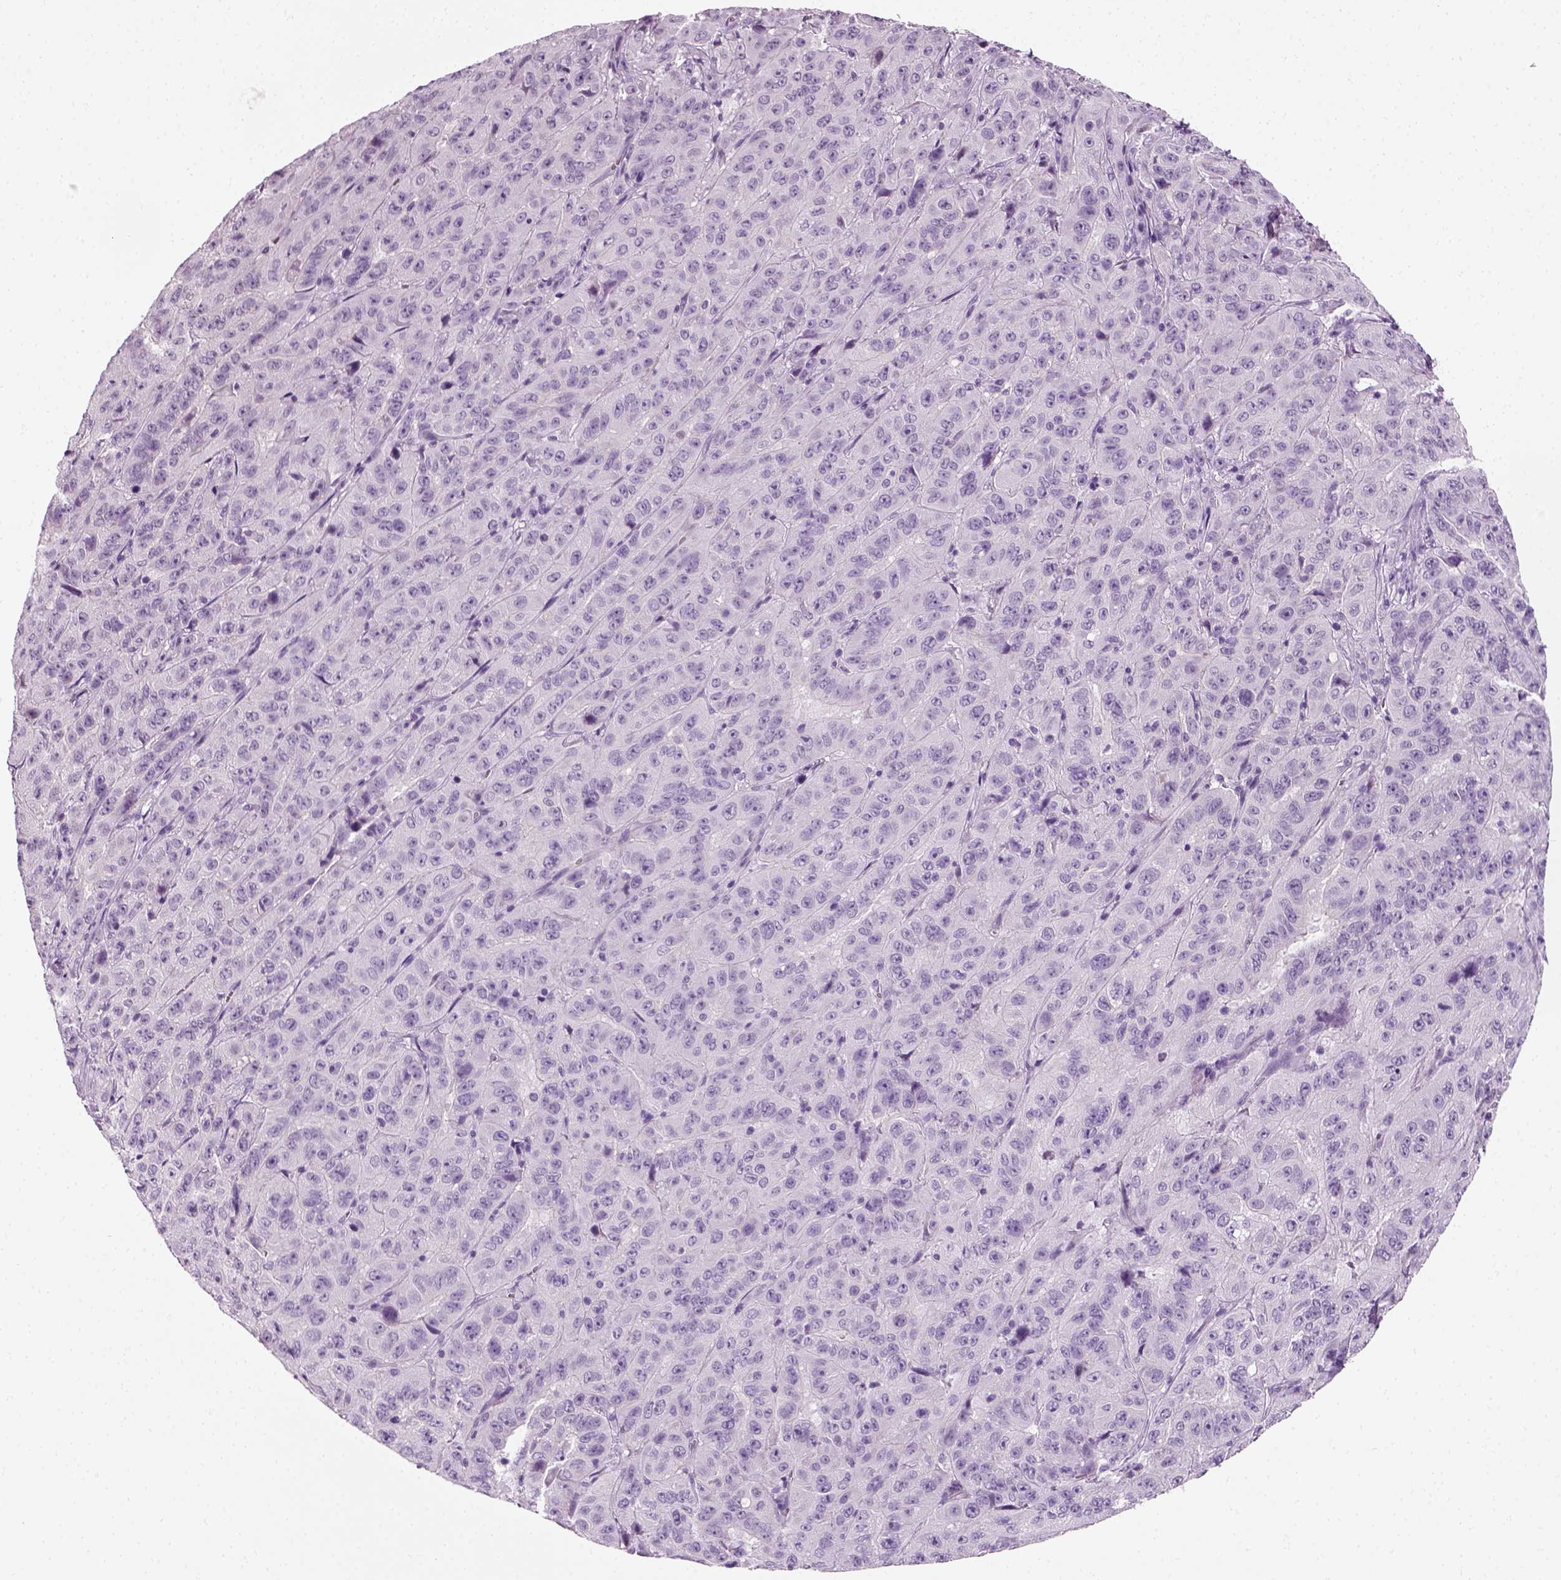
{"staining": {"intensity": "negative", "quantity": "none", "location": "none"}, "tissue": "pancreatic cancer", "cell_type": "Tumor cells", "image_type": "cancer", "snomed": [{"axis": "morphology", "description": "Adenocarcinoma, NOS"}, {"axis": "topography", "description": "Pancreas"}], "caption": "Adenocarcinoma (pancreatic) was stained to show a protein in brown. There is no significant staining in tumor cells.", "gene": "SPATA31E1", "patient": {"sex": "male", "age": 63}}